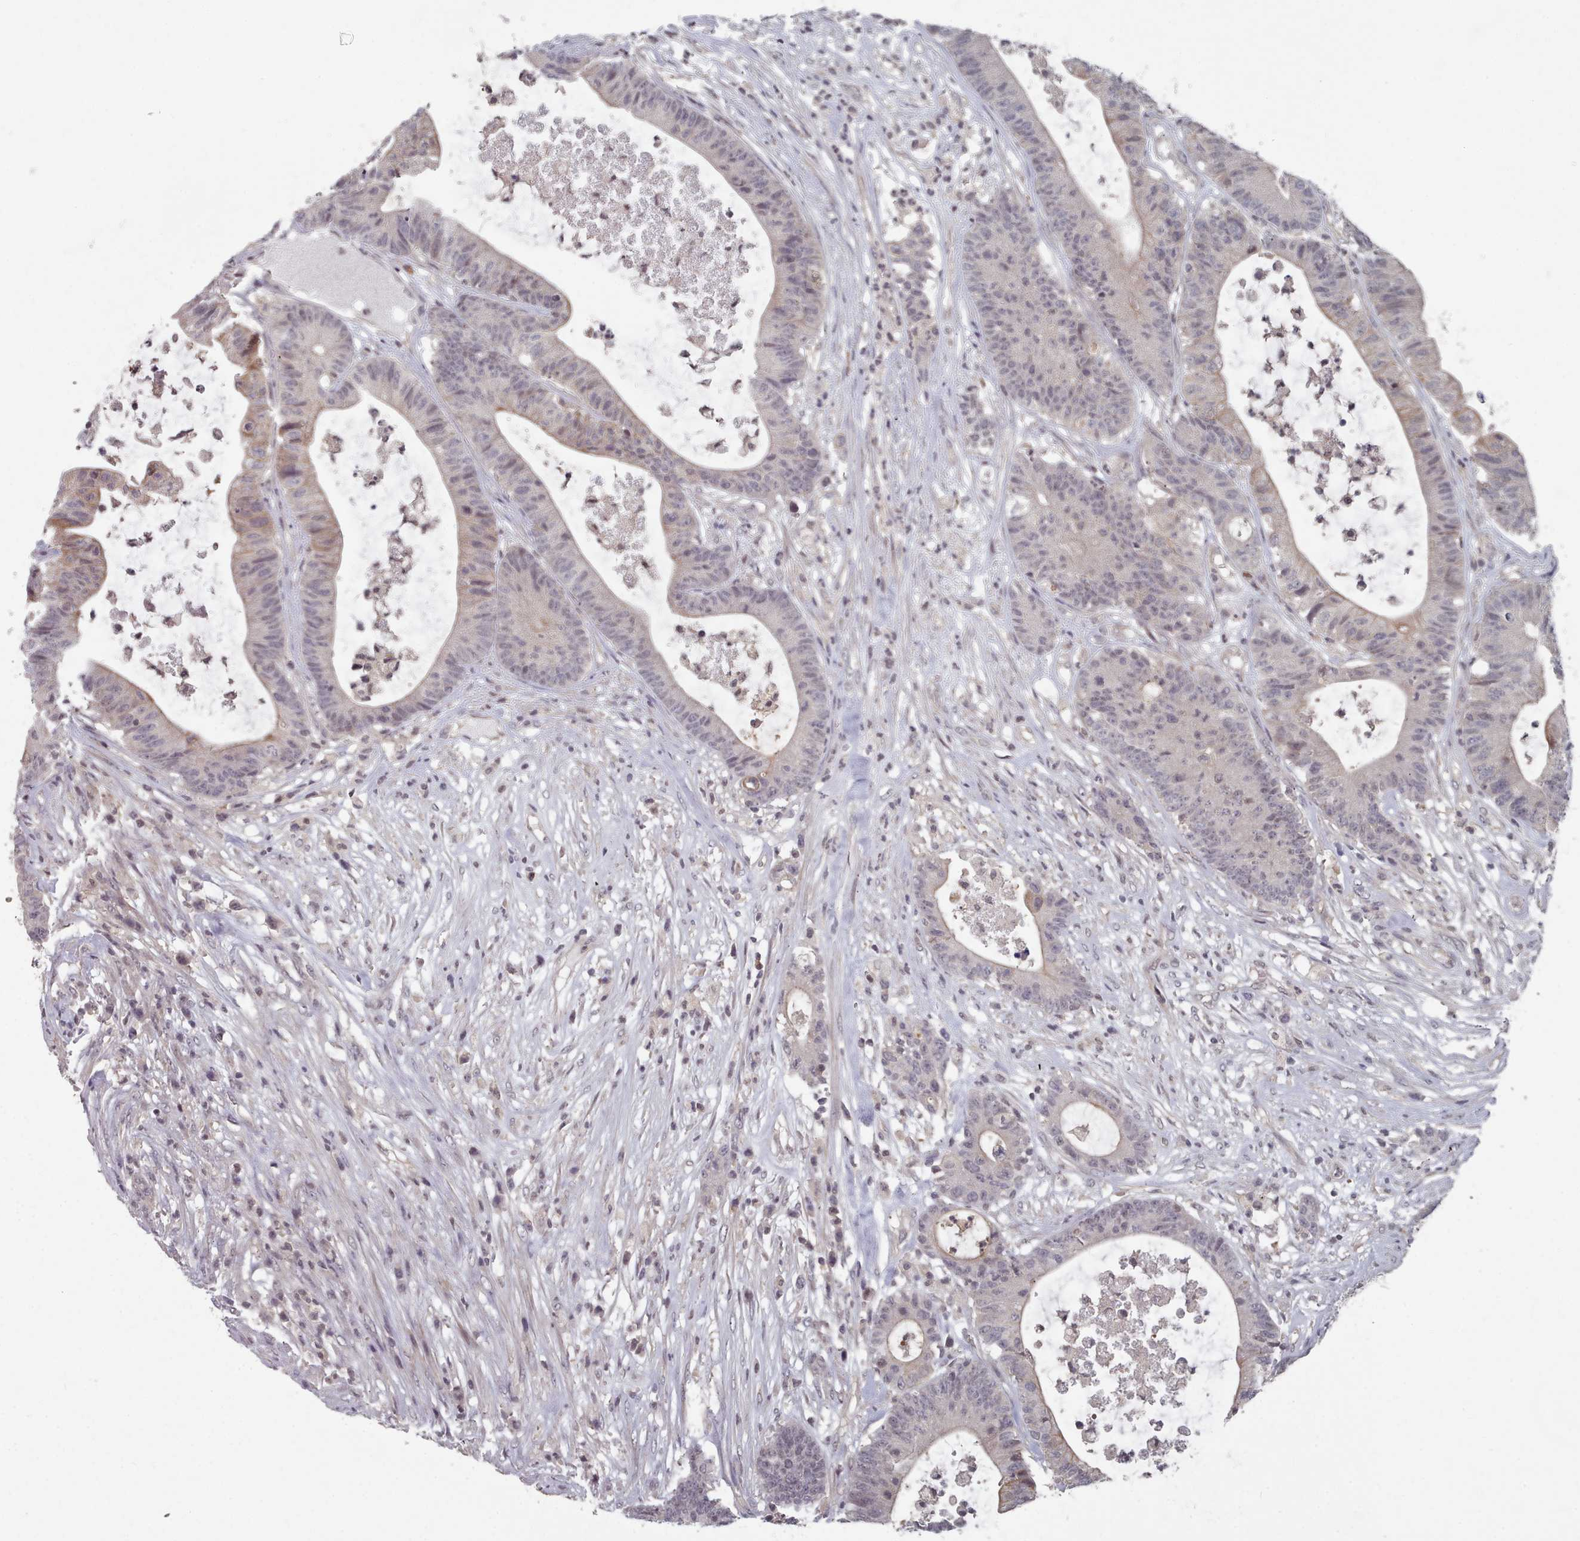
{"staining": {"intensity": "weak", "quantity": "<25%", "location": "cytoplasmic/membranous"}, "tissue": "colorectal cancer", "cell_type": "Tumor cells", "image_type": "cancer", "snomed": [{"axis": "morphology", "description": "Adenocarcinoma, NOS"}, {"axis": "topography", "description": "Colon"}], "caption": "IHC of human adenocarcinoma (colorectal) reveals no expression in tumor cells. (DAB (3,3'-diaminobenzidine) immunohistochemistry visualized using brightfield microscopy, high magnification).", "gene": "HYAL3", "patient": {"sex": "female", "age": 84}}